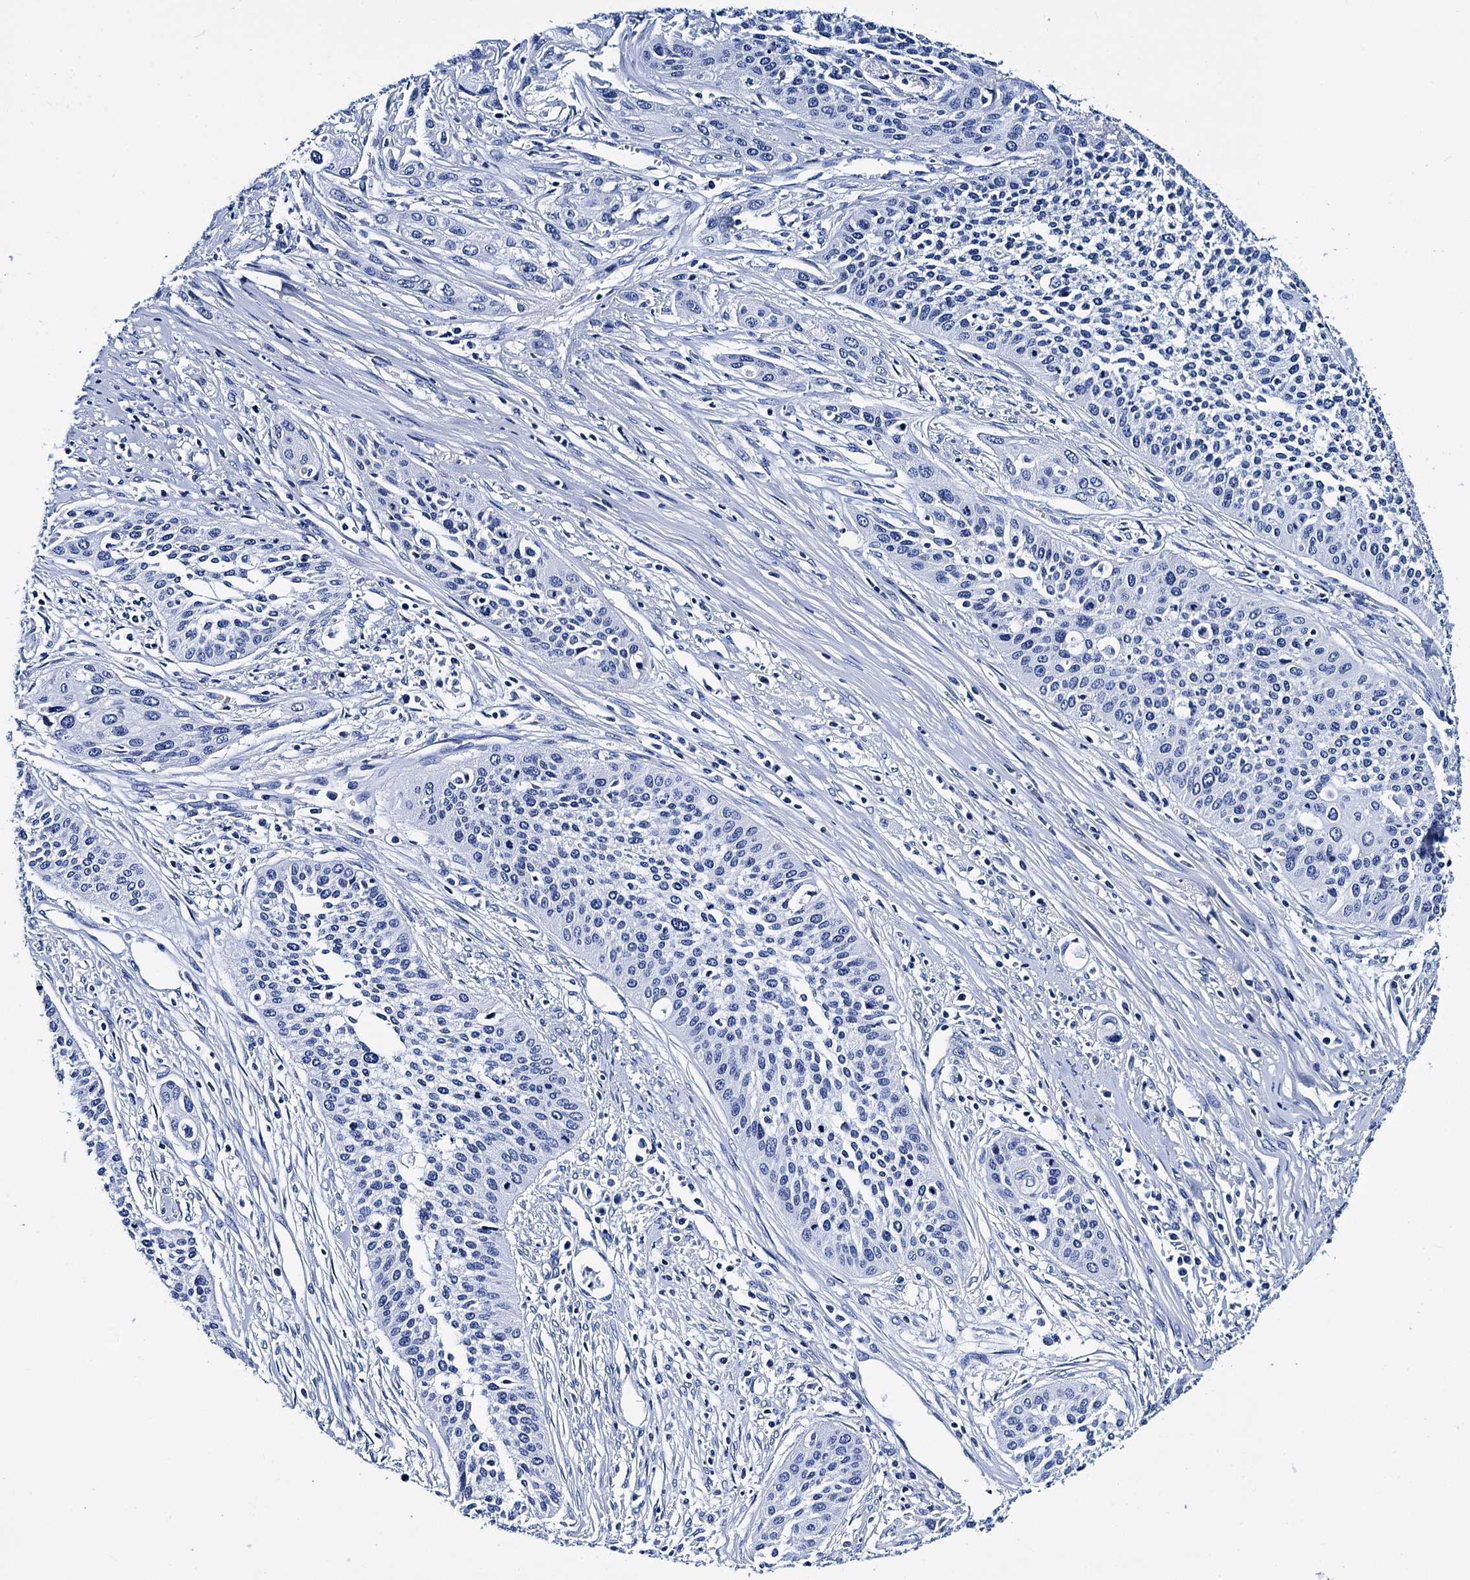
{"staining": {"intensity": "negative", "quantity": "none", "location": "none"}, "tissue": "cervical cancer", "cell_type": "Tumor cells", "image_type": "cancer", "snomed": [{"axis": "morphology", "description": "Squamous cell carcinoma, NOS"}, {"axis": "topography", "description": "Cervix"}], "caption": "Tumor cells are negative for protein expression in human cervical cancer. Nuclei are stained in blue.", "gene": "MYBPC3", "patient": {"sex": "female", "age": 34}}